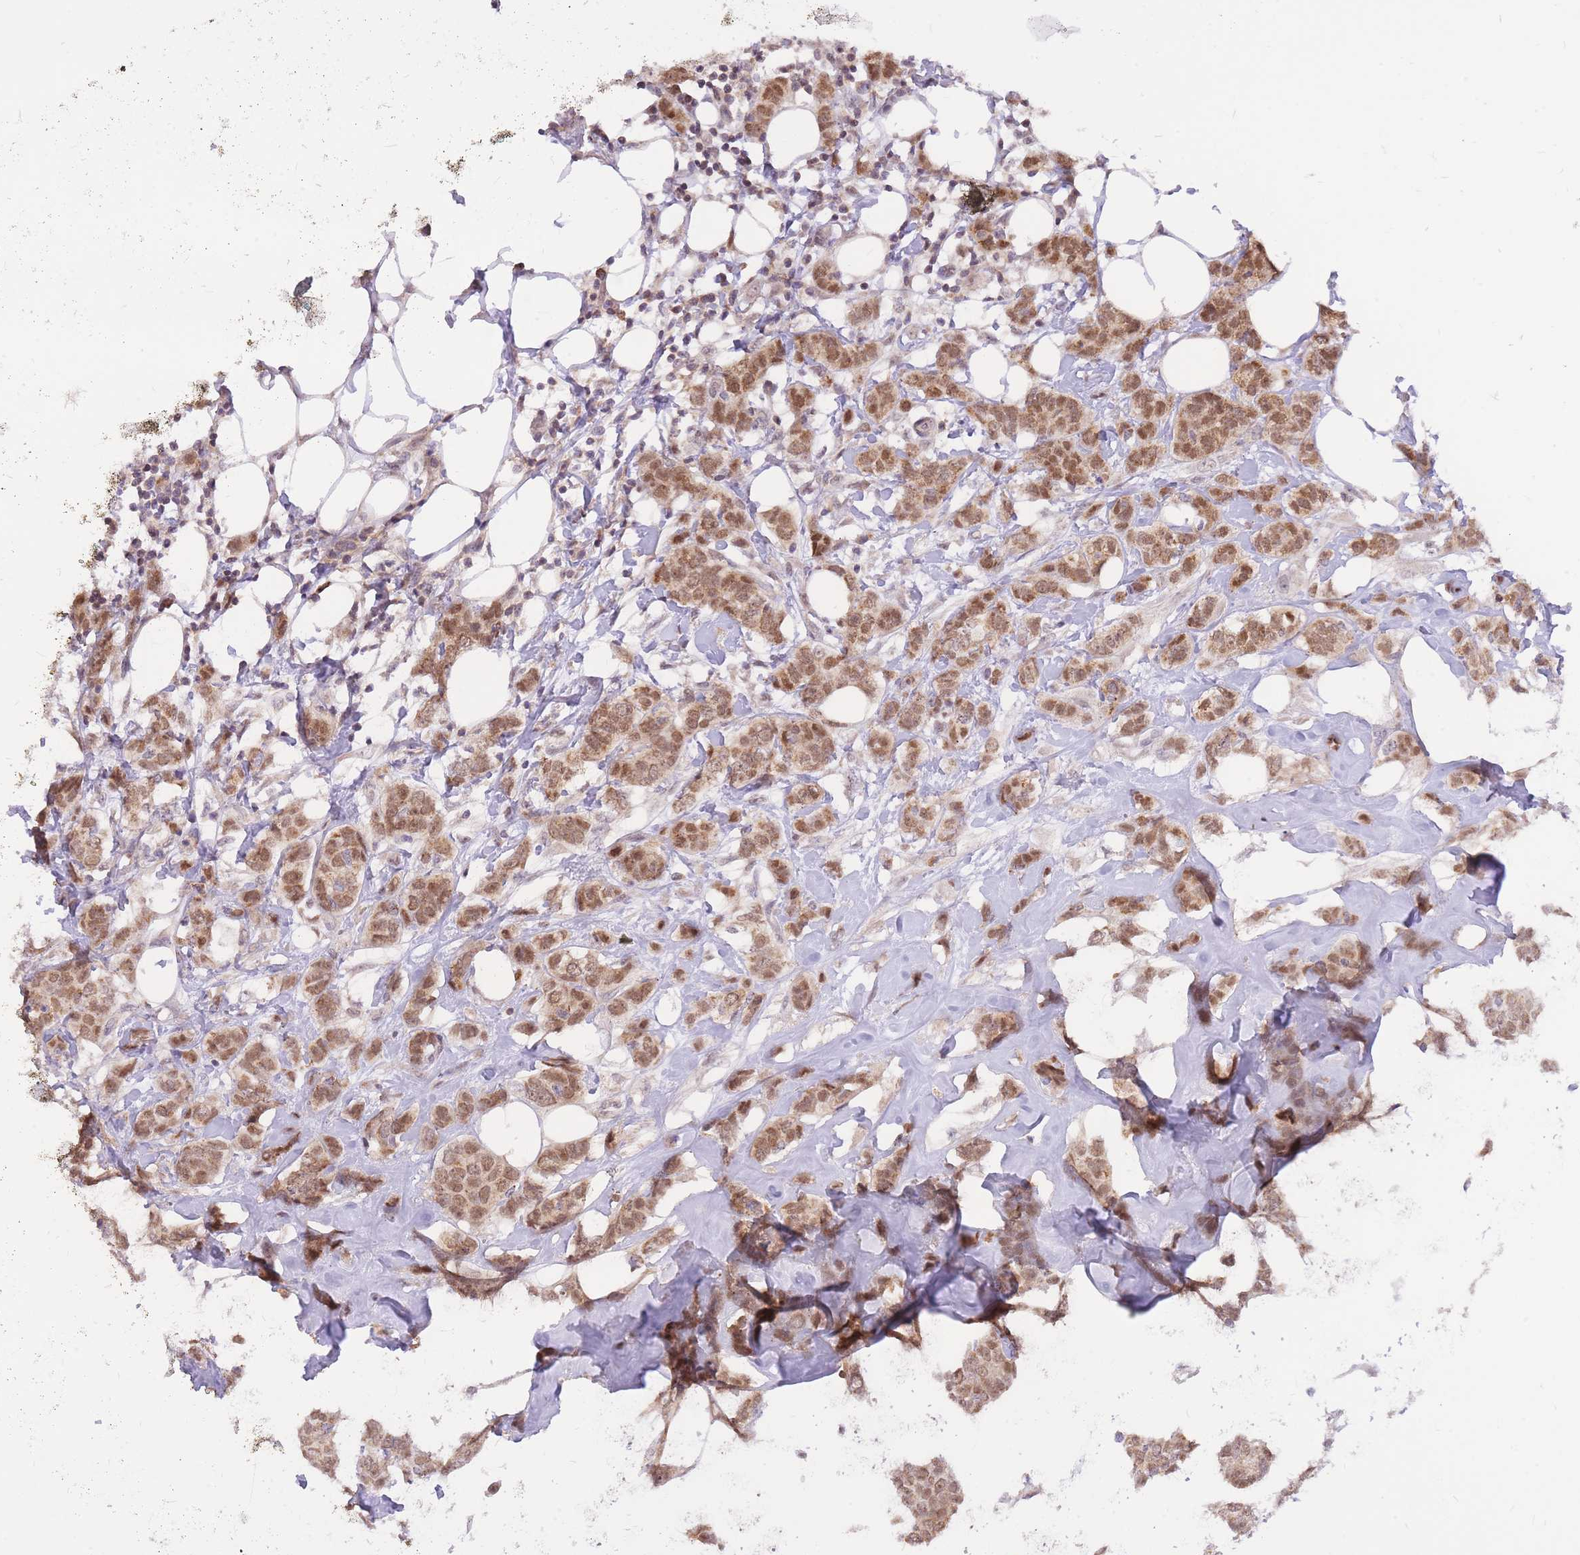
{"staining": {"intensity": "moderate", "quantity": ">75%", "location": "cytoplasmic/membranous,nuclear"}, "tissue": "breast cancer", "cell_type": "Tumor cells", "image_type": "cancer", "snomed": [{"axis": "morphology", "description": "Duct carcinoma"}, {"axis": "topography", "description": "Breast"}], "caption": "Immunohistochemistry staining of breast infiltrating ductal carcinoma, which reveals medium levels of moderate cytoplasmic/membranous and nuclear expression in about >75% of tumor cells indicating moderate cytoplasmic/membranous and nuclear protein expression. The staining was performed using DAB (3,3'-diaminobenzidine) (brown) for protein detection and nuclei were counterstained in hematoxylin (blue).", "gene": "MINDY2", "patient": {"sex": "female", "age": 72}}